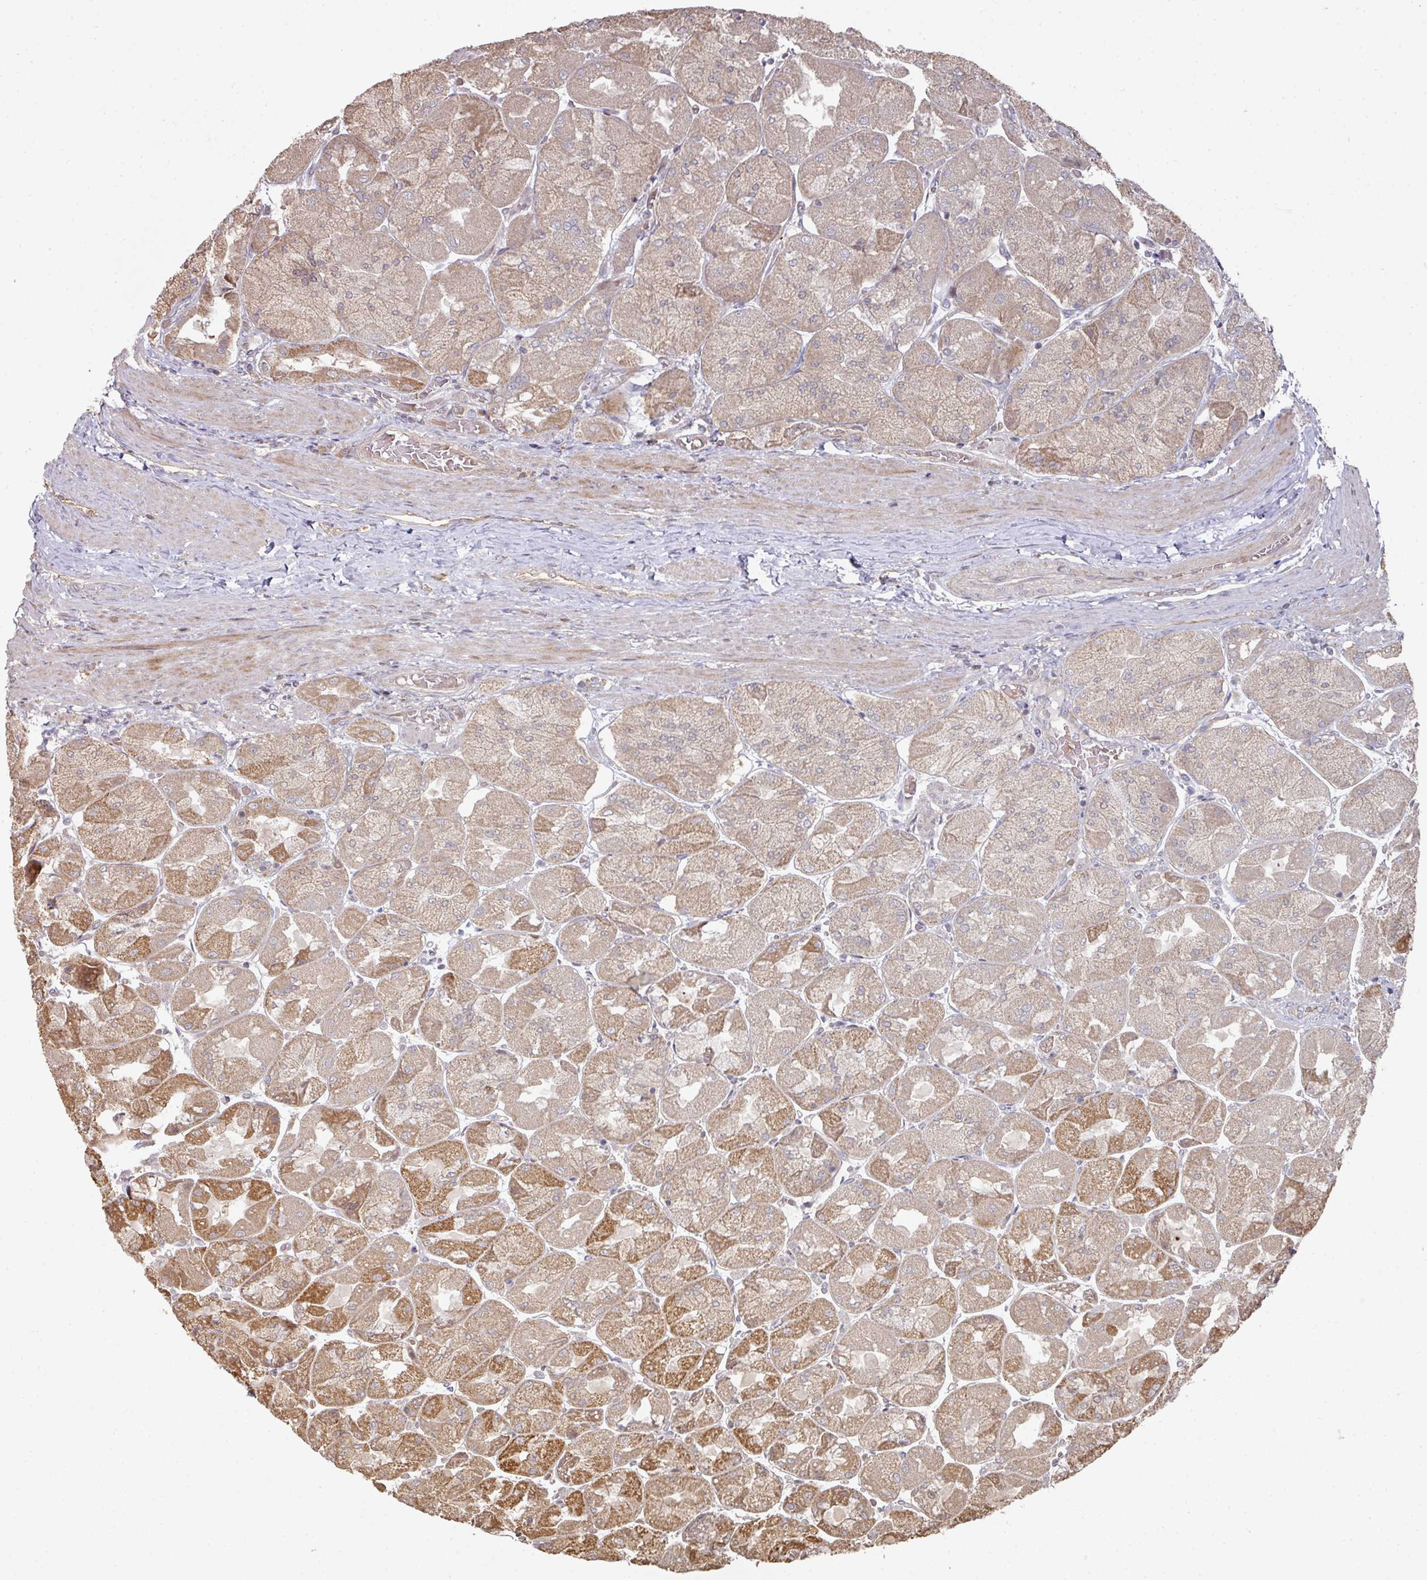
{"staining": {"intensity": "moderate", "quantity": "25%-75%", "location": "cytoplasmic/membranous"}, "tissue": "stomach", "cell_type": "Glandular cells", "image_type": "normal", "snomed": [{"axis": "morphology", "description": "Normal tissue, NOS"}, {"axis": "topography", "description": "Stomach"}], "caption": "IHC (DAB) staining of normal stomach displays moderate cytoplasmic/membranous protein staining in about 25%-75% of glandular cells. Using DAB (brown) and hematoxylin (blue) stains, captured at high magnification using brightfield microscopy.", "gene": "CA7", "patient": {"sex": "female", "age": 61}}